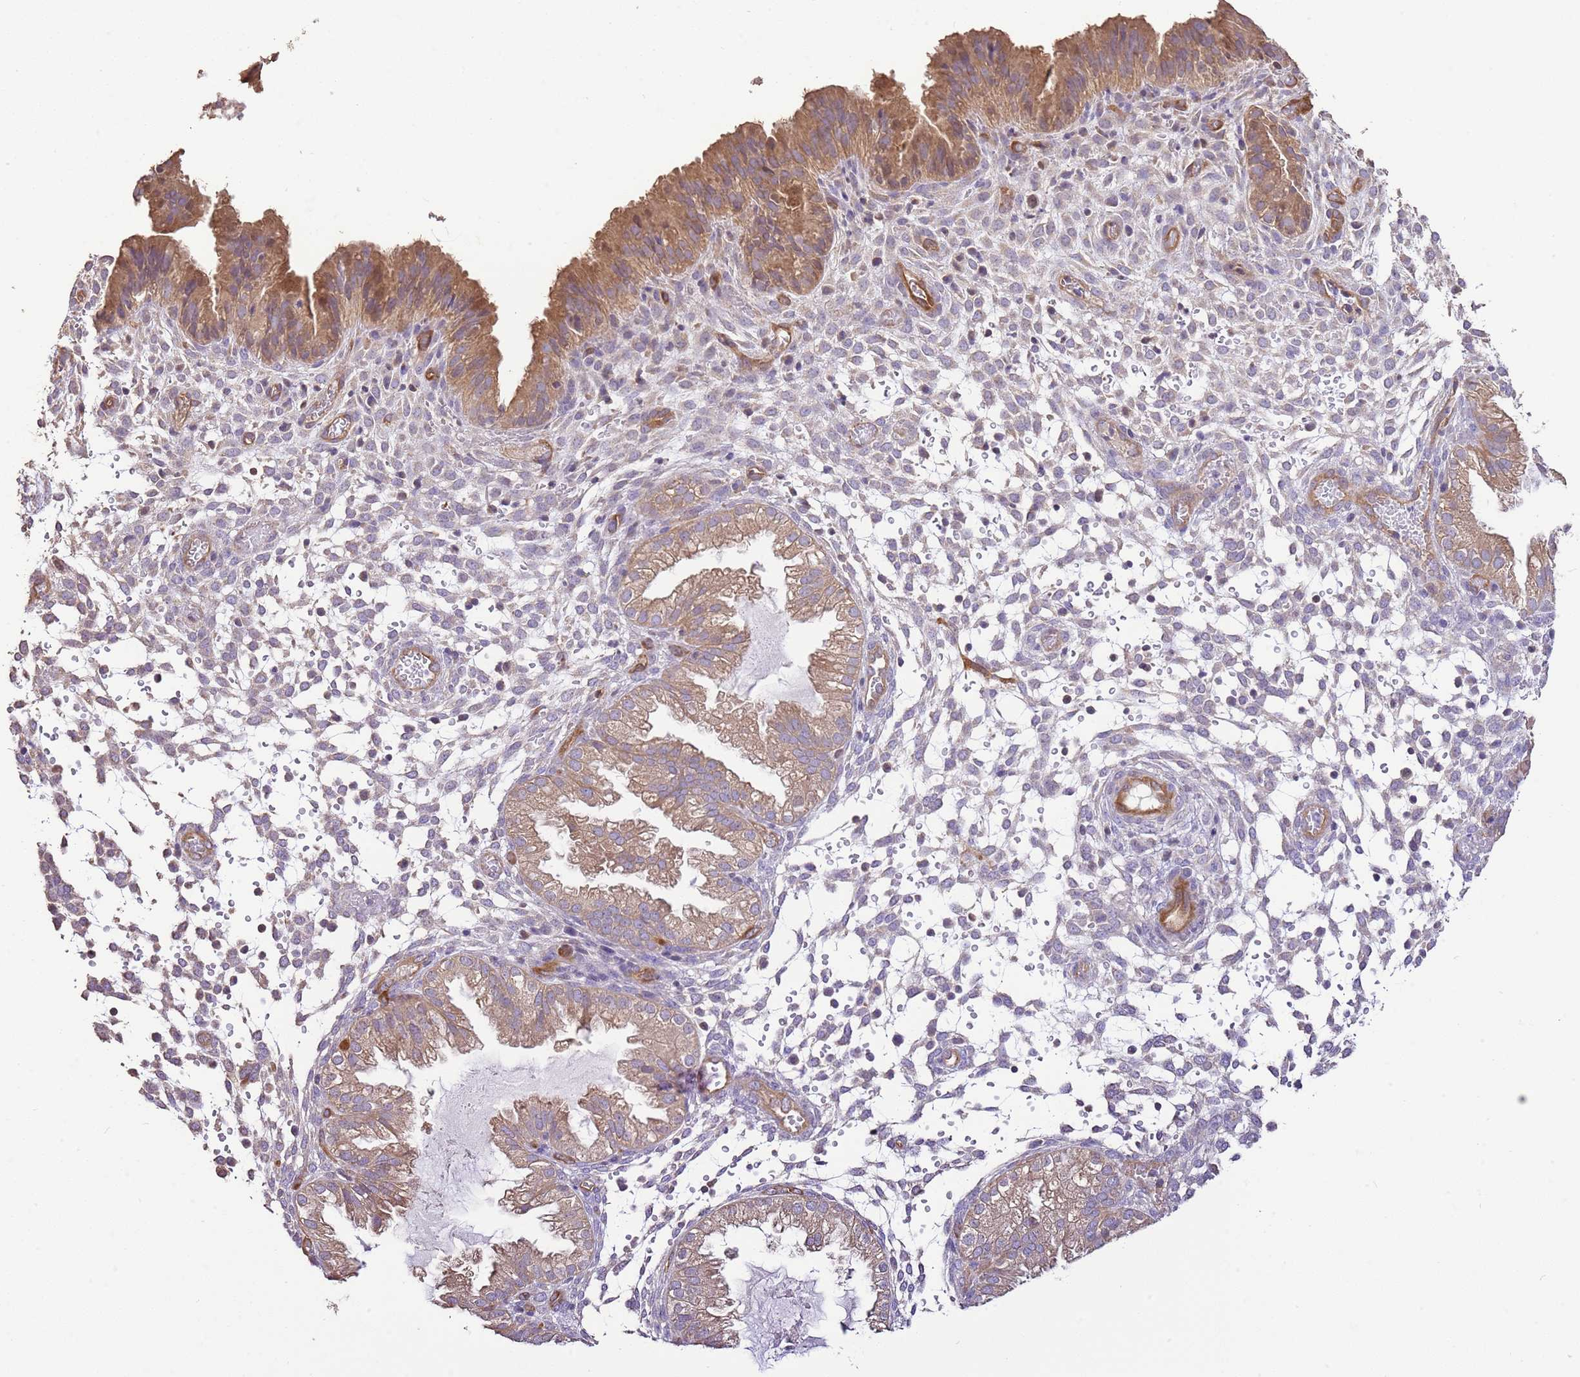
{"staining": {"intensity": "negative", "quantity": "none", "location": "none"}, "tissue": "endometrium", "cell_type": "Cells in endometrial stroma", "image_type": "normal", "snomed": [{"axis": "morphology", "description": "Normal tissue, NOS"}, {"axis": "topography", "description": "Endometrium"}], "caption": "Immunohistochemical staining of normal endometrium reveals no significant positivity in cells in endometrial stroma.", "gene": "DOCK9", "patient": {"sex": "female", "age": 33}}